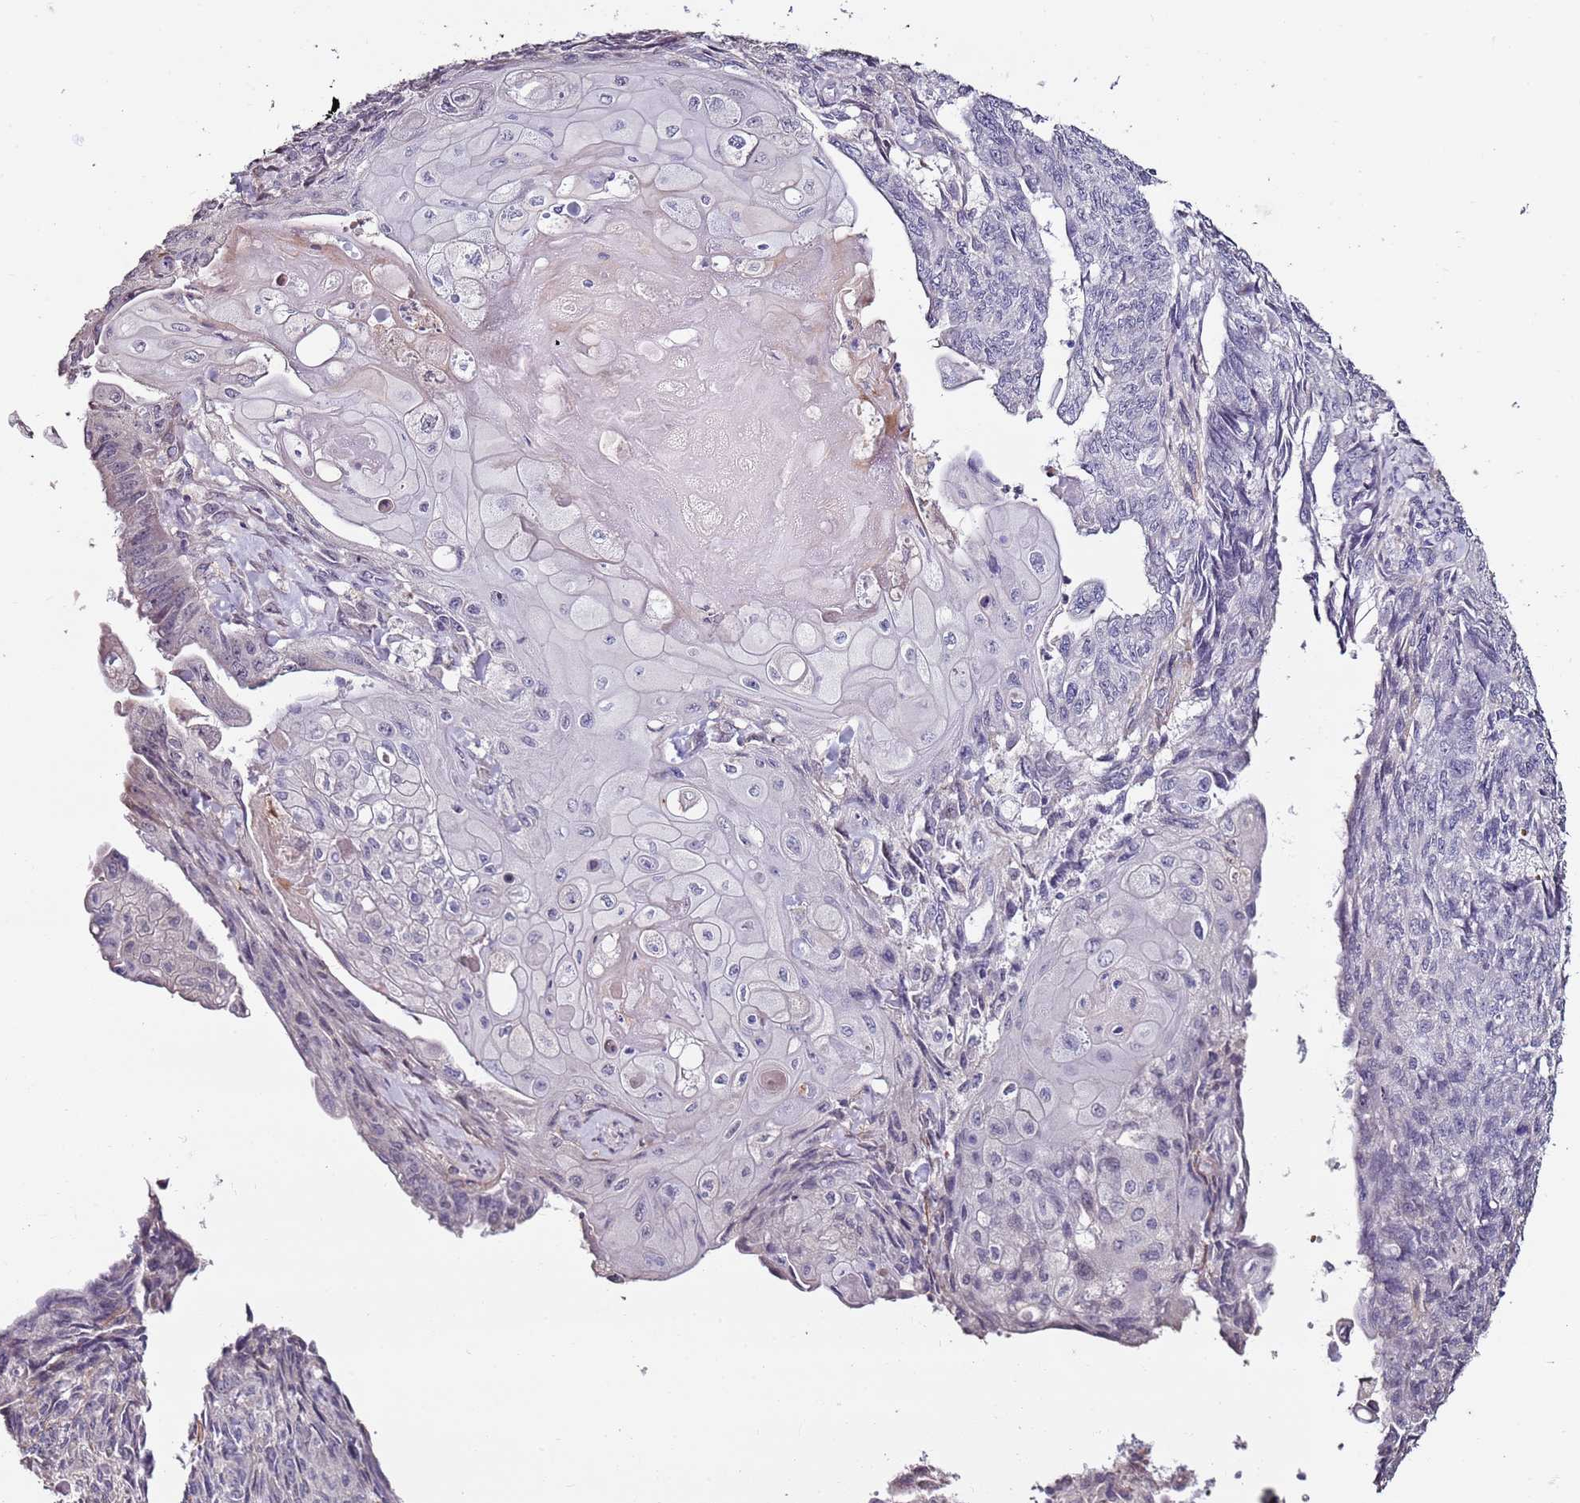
{"staining": {"intensity": "negative", "quantity": "none", "location": "none"}, "tissue": "endometrial cancer", "cell_type": "Tumor cells", "image_type": "cancer", "snomed": [{"axis": "morphology", "description": "Adenocarcinoma, NOS"}, {"axis": "topography", "description": "Endometrium"}], "caption": "Immunohistochemistry (IHC) of endometrial cancer (adenocarcinoma) displays no positivity in tumor cells.", "gene": "C3orf80", "patient": {"sex": "female", "age": 32}}